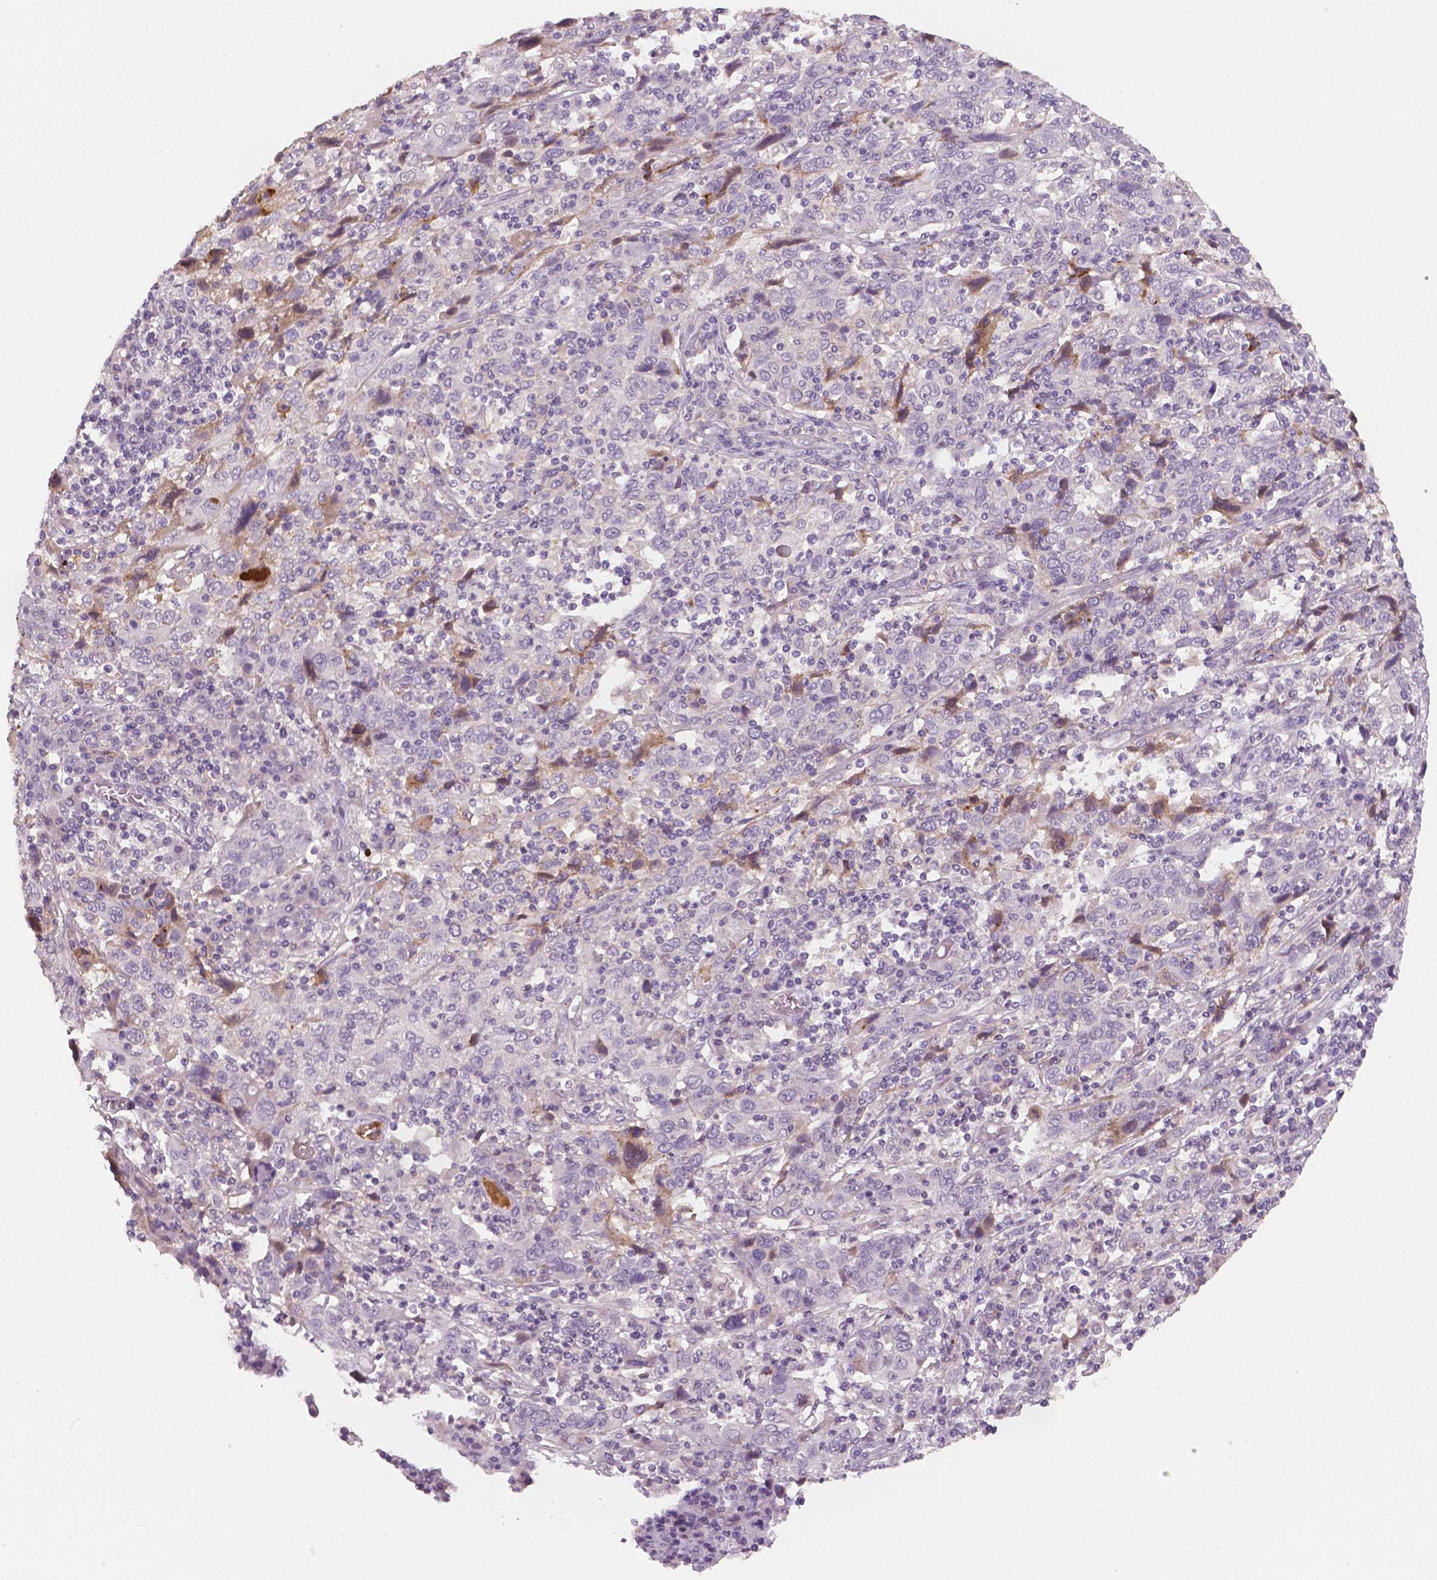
{"staining": {"intensity": "negative", "quantity": "none", "location": "none"}, "tissue": "cervical cancer", "cell_type": "Tumor cells", "image_type": "cancer", "snomed": [{"axis": "morphology", "description": "Squamous cell carcinoma, NOS"}, {"axis": "topography", "description": "Cervix"}], "caption": "Immunohistochemistry of squamous cell carcinoma (cervical) exhibits no positivity in tumor cells. (DAB immunohistochemistry (IHC) with hematoxylin counter stain).", "gene": "APOA4", "patient": {"sex": "female", "age": 46}}